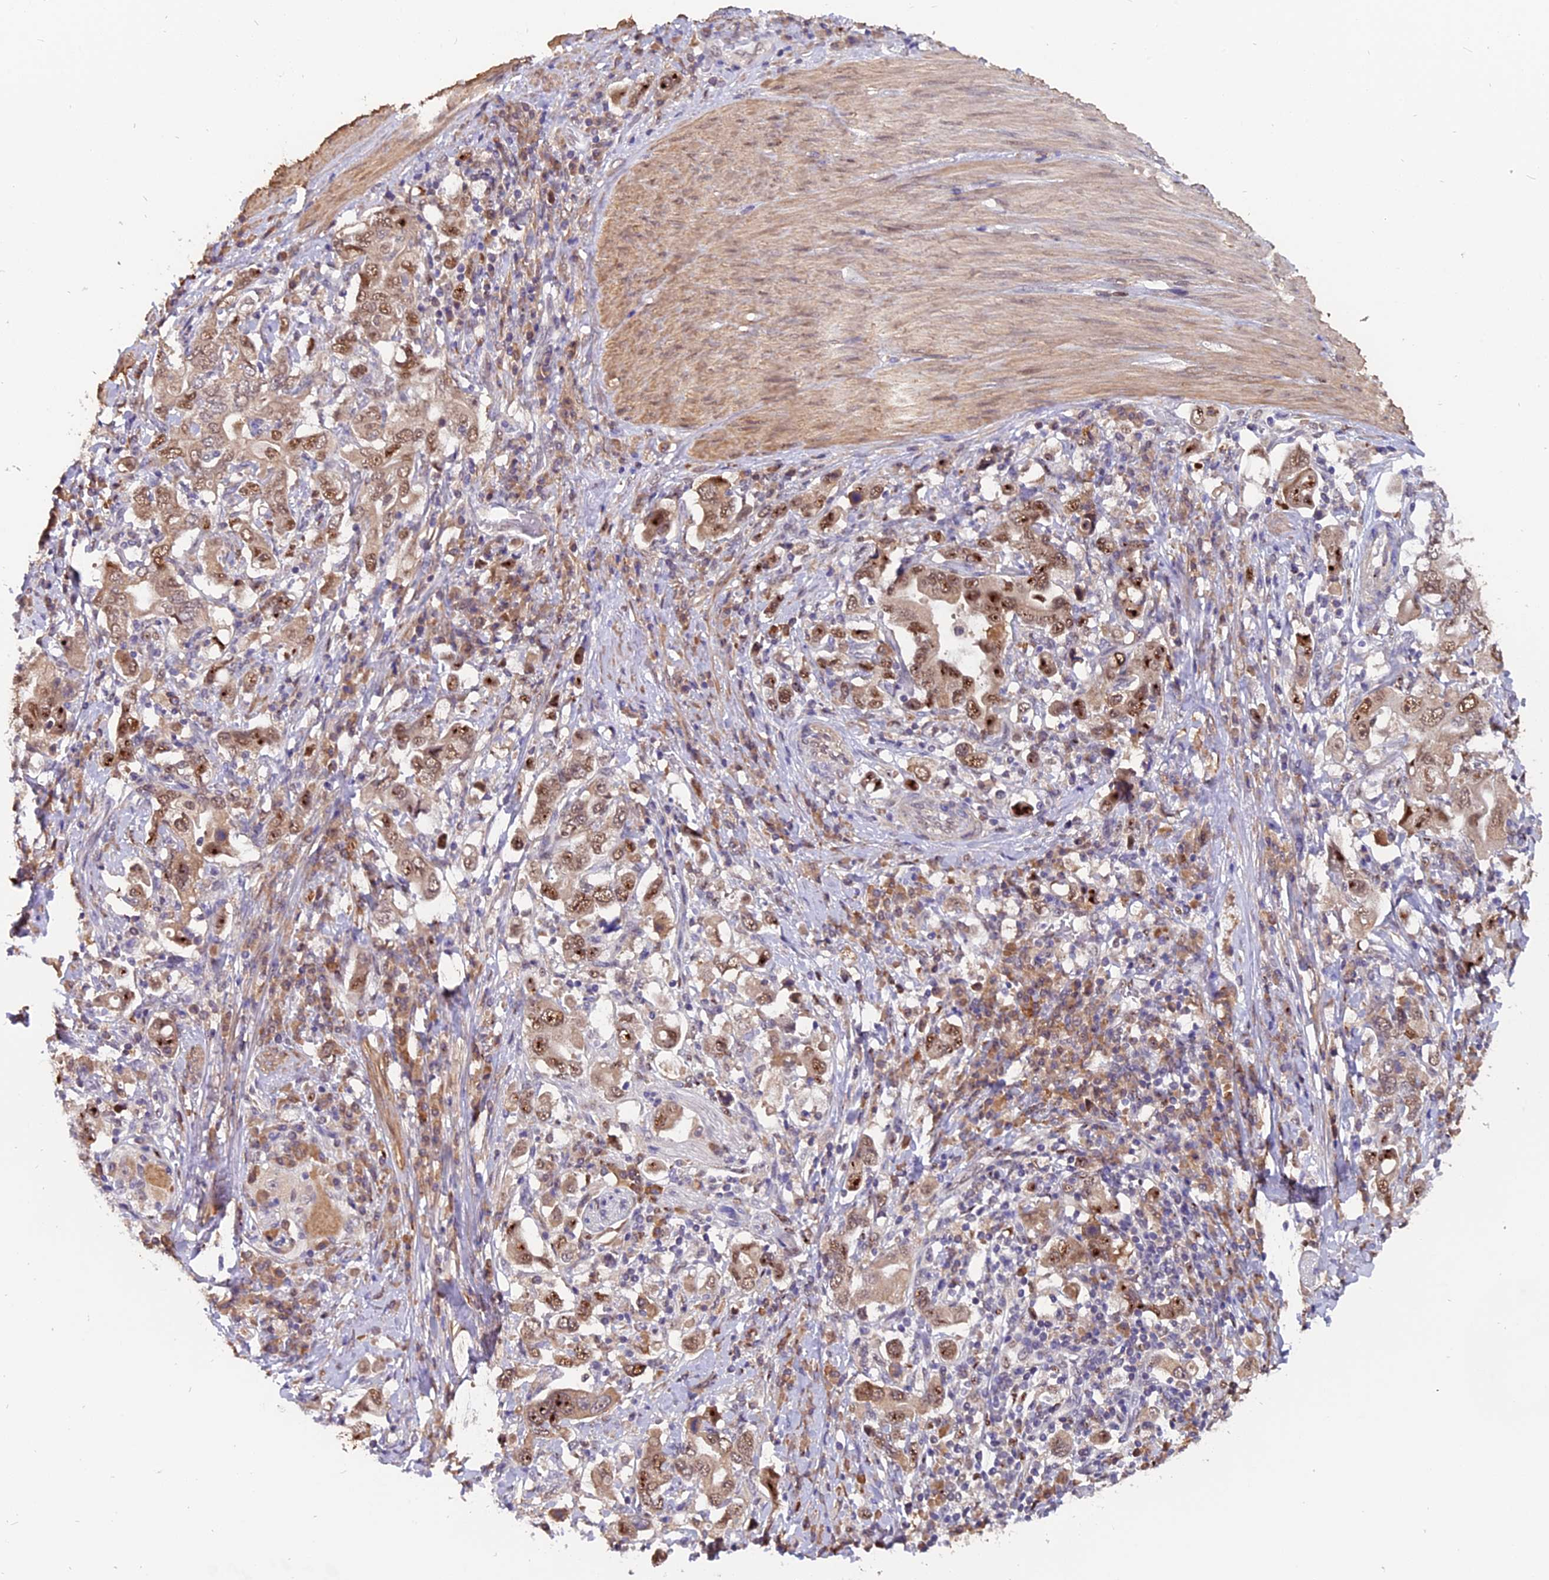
{"staining": {"intensity": "moderate", "quantity": ">75%", "location": "nuclear"}, "tissue": "stomach cancer", "cell_type": "Tumor cells", "image_type": "cancer", "snomed": [{"axis": "morphology", "description": "Adenocarcinoma, NOS"}, {"axis": "topography", "description": "Stomach, upper"}, {"axis": "topography", "description": "Stomach"}], "caption": "Protein analysis of stomach adenocarcinoma tissue reveals moderate nuclear staining in approximately >75% of tumor cells.", "gene": "FAM118B", "patient": {"sex": "male", "age": 62}}